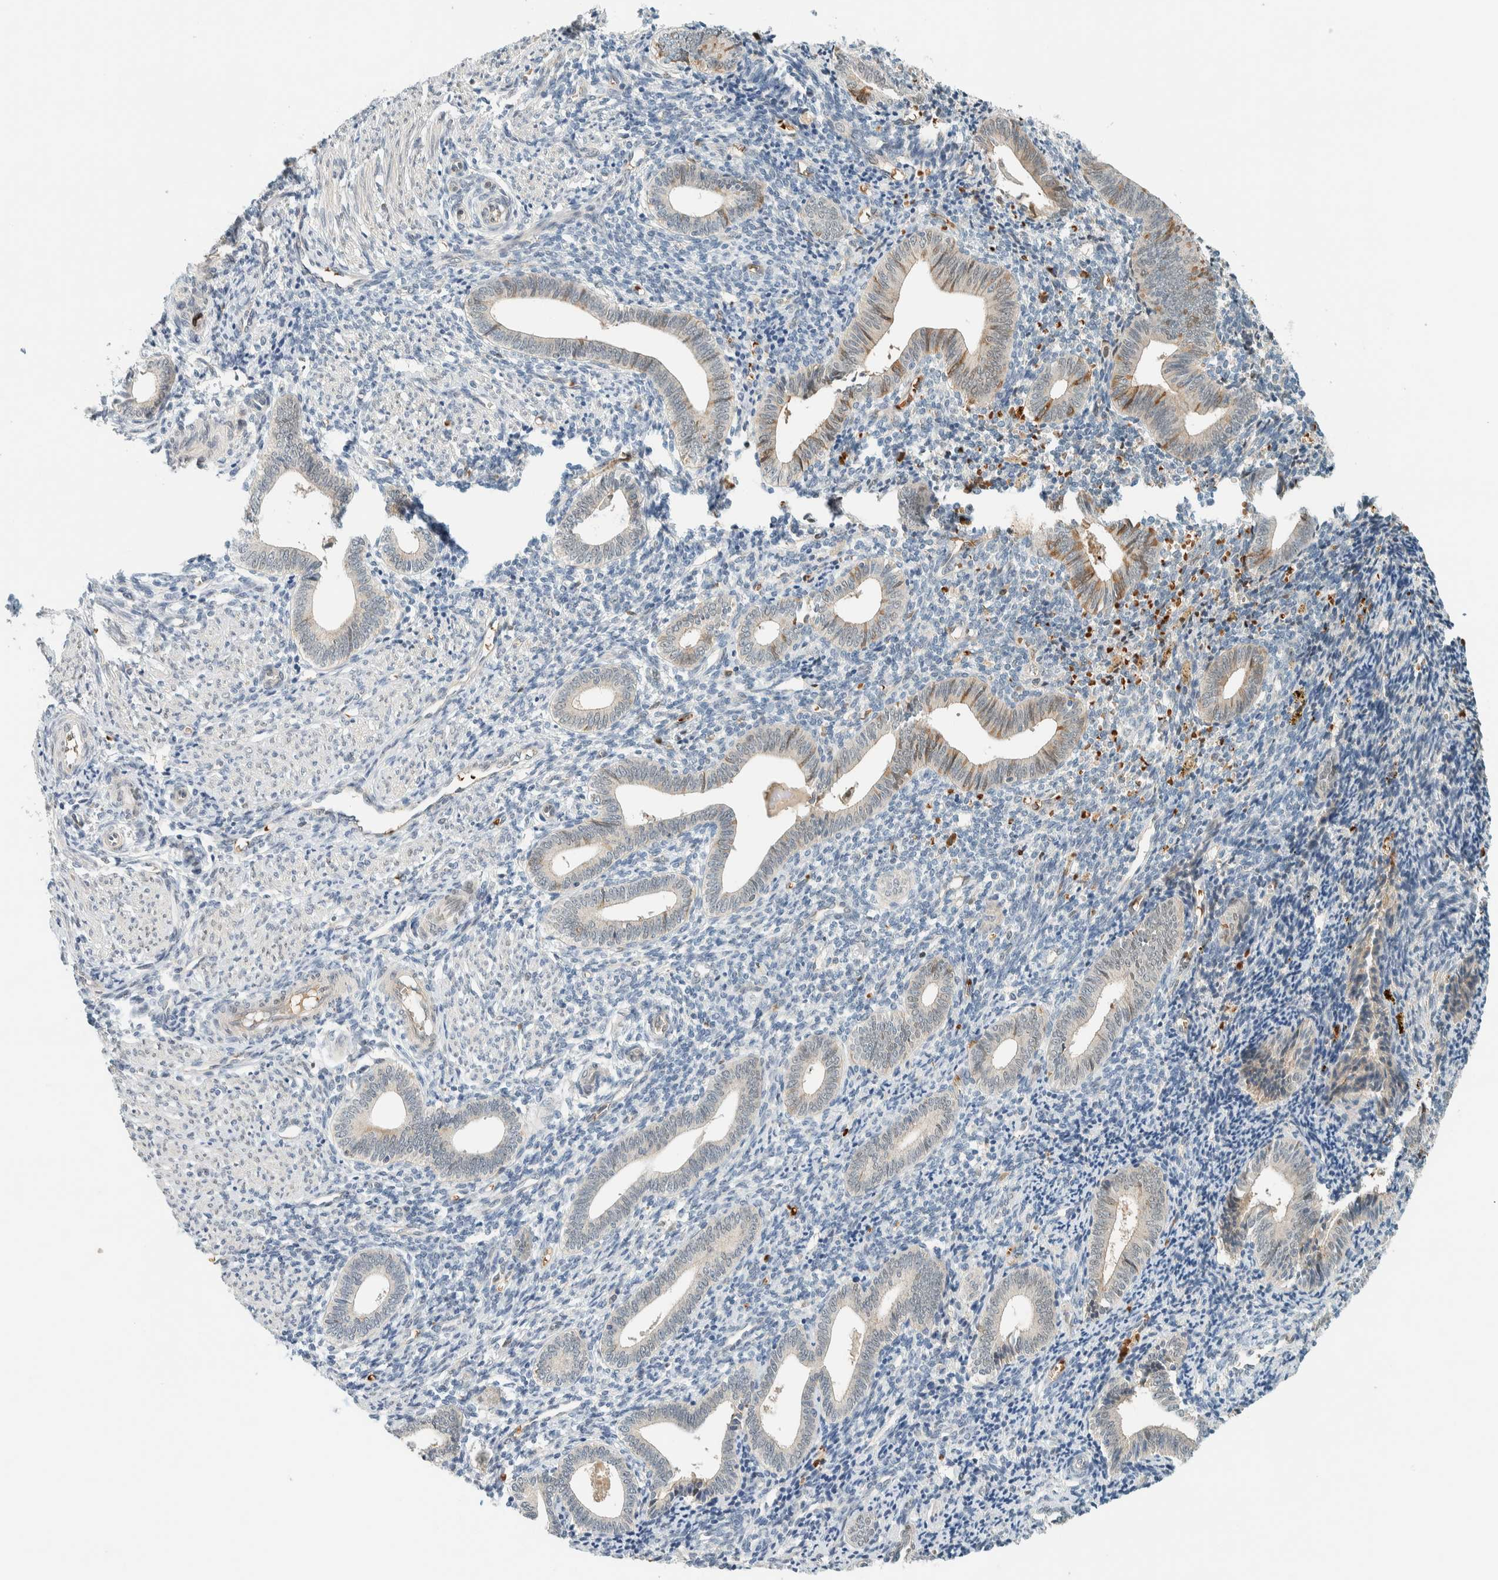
{"staining": {"intensity": "negative", "quantity": "none", "location": "none"}, "tissue": "endometrium", "cell_type": "Cells in endometrial stroma", "image_type": "normal", "snomed": [{"axis": "morphology", "description": "Normal tissue, NOS"}, {"axis": "topography", "description": "Uterus"}, {"axis": "topography", "description": "Endometrium"}], "caption": "Protein analysis of unremarkable endometrium reveals no significant expression in cells in endometrial stroma. The staining is performed using DAB (3,3'-diaminobenzidine) brown chromogen with nuclei counter-stained in using hematoxylin.", "gene": "TSTD2", "patient": {"sex": "female", "age": 33}}